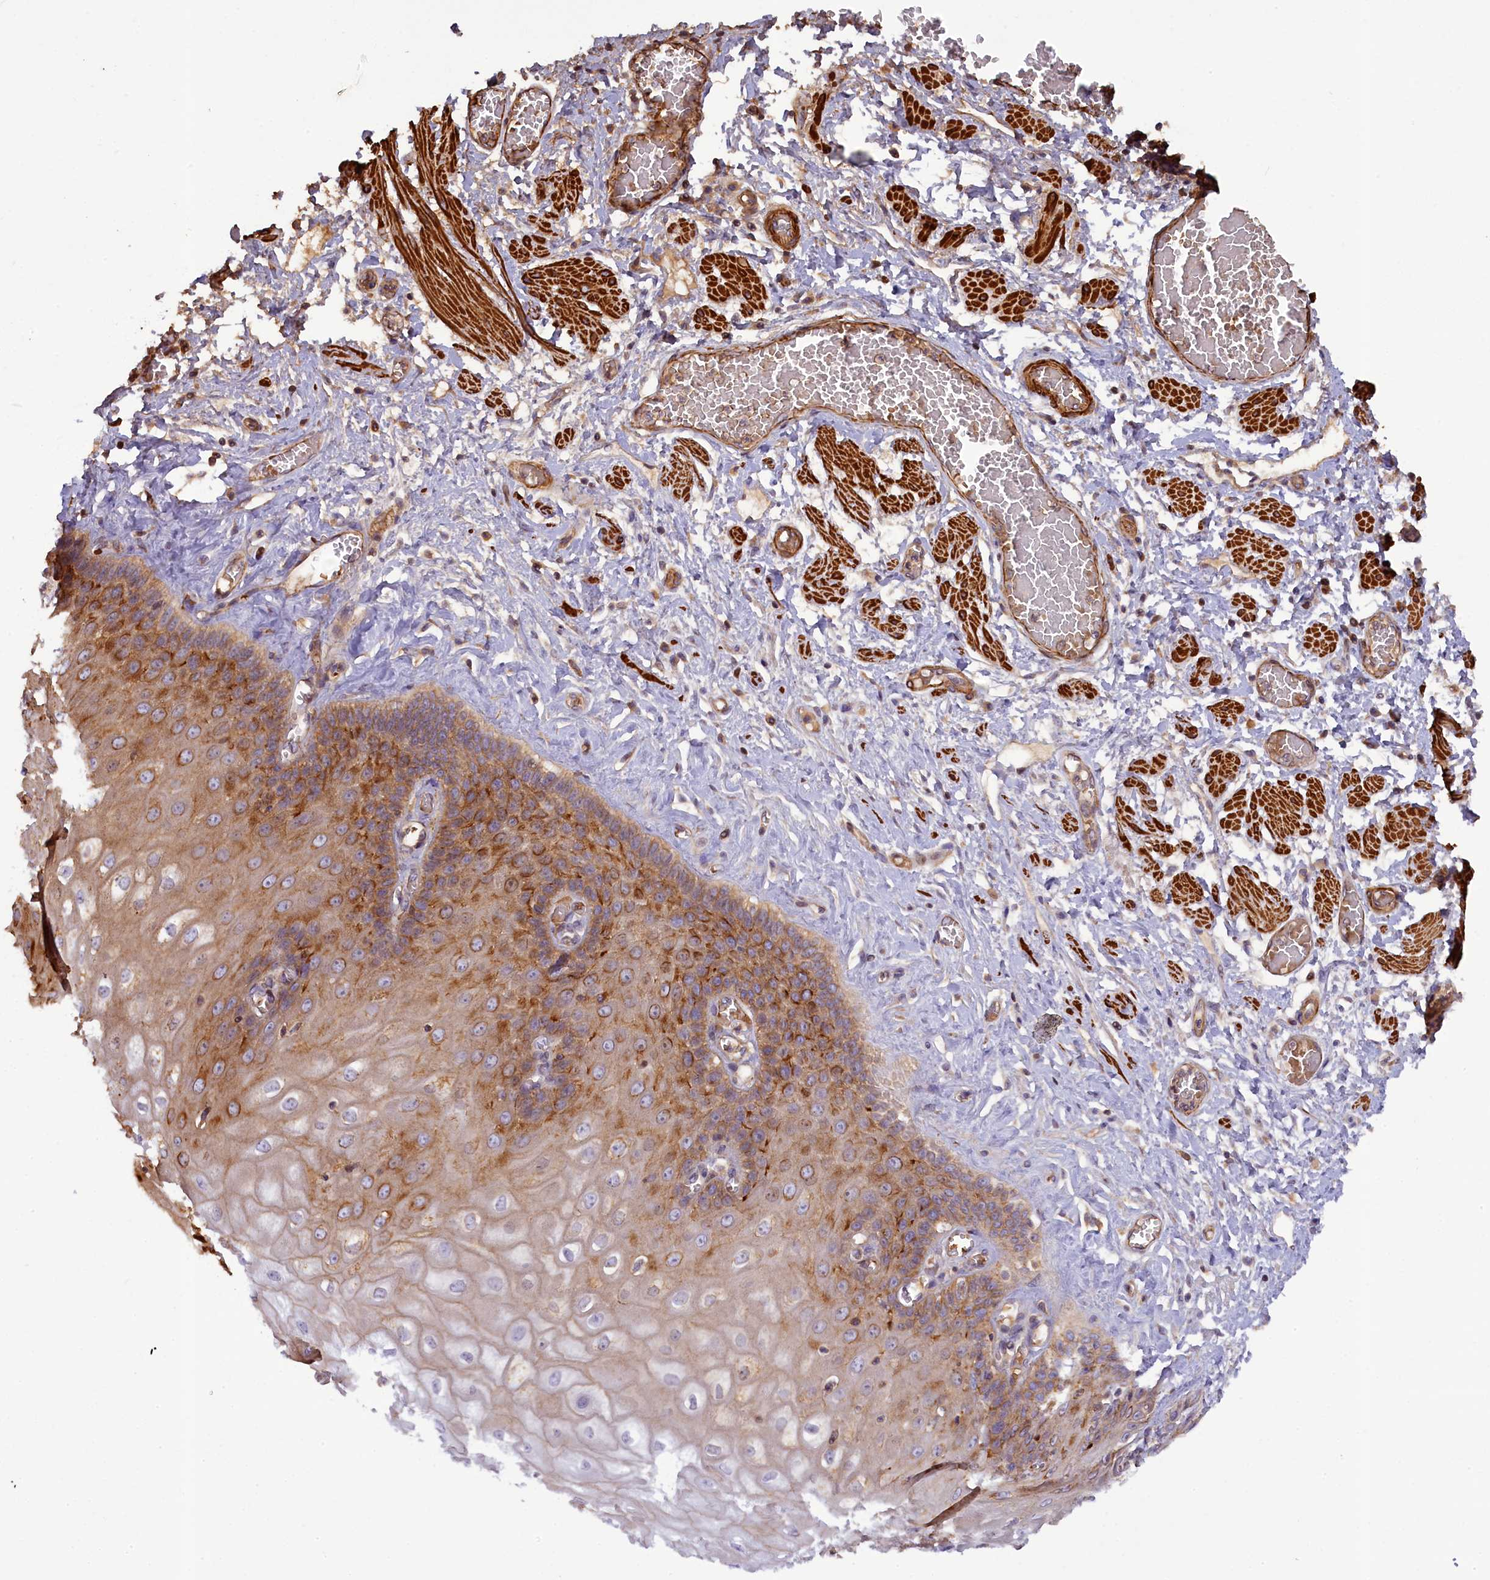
{"staining": {"intensity": "moderate", "quantity": "25%-75%", "location": "cytoplasmic/membranous"}, "tissue": "esophagus", "cell_type": "Squamous epithelial cells", "image_type": "normal", "snomed": [{"axis": "morphology", "description": "Normal tissue, NOS"}, {"axis": "topography", "description": "Esophagus"}], "caption": "Immunohistochemical staining of benign esophagus displays medium levels of moderate cytoplasmic/membranous expression in approximately 25%-75% of squamous epithelial cells.", "gene": "FUZ", "patient": {"sex": "male", "age": 60}}